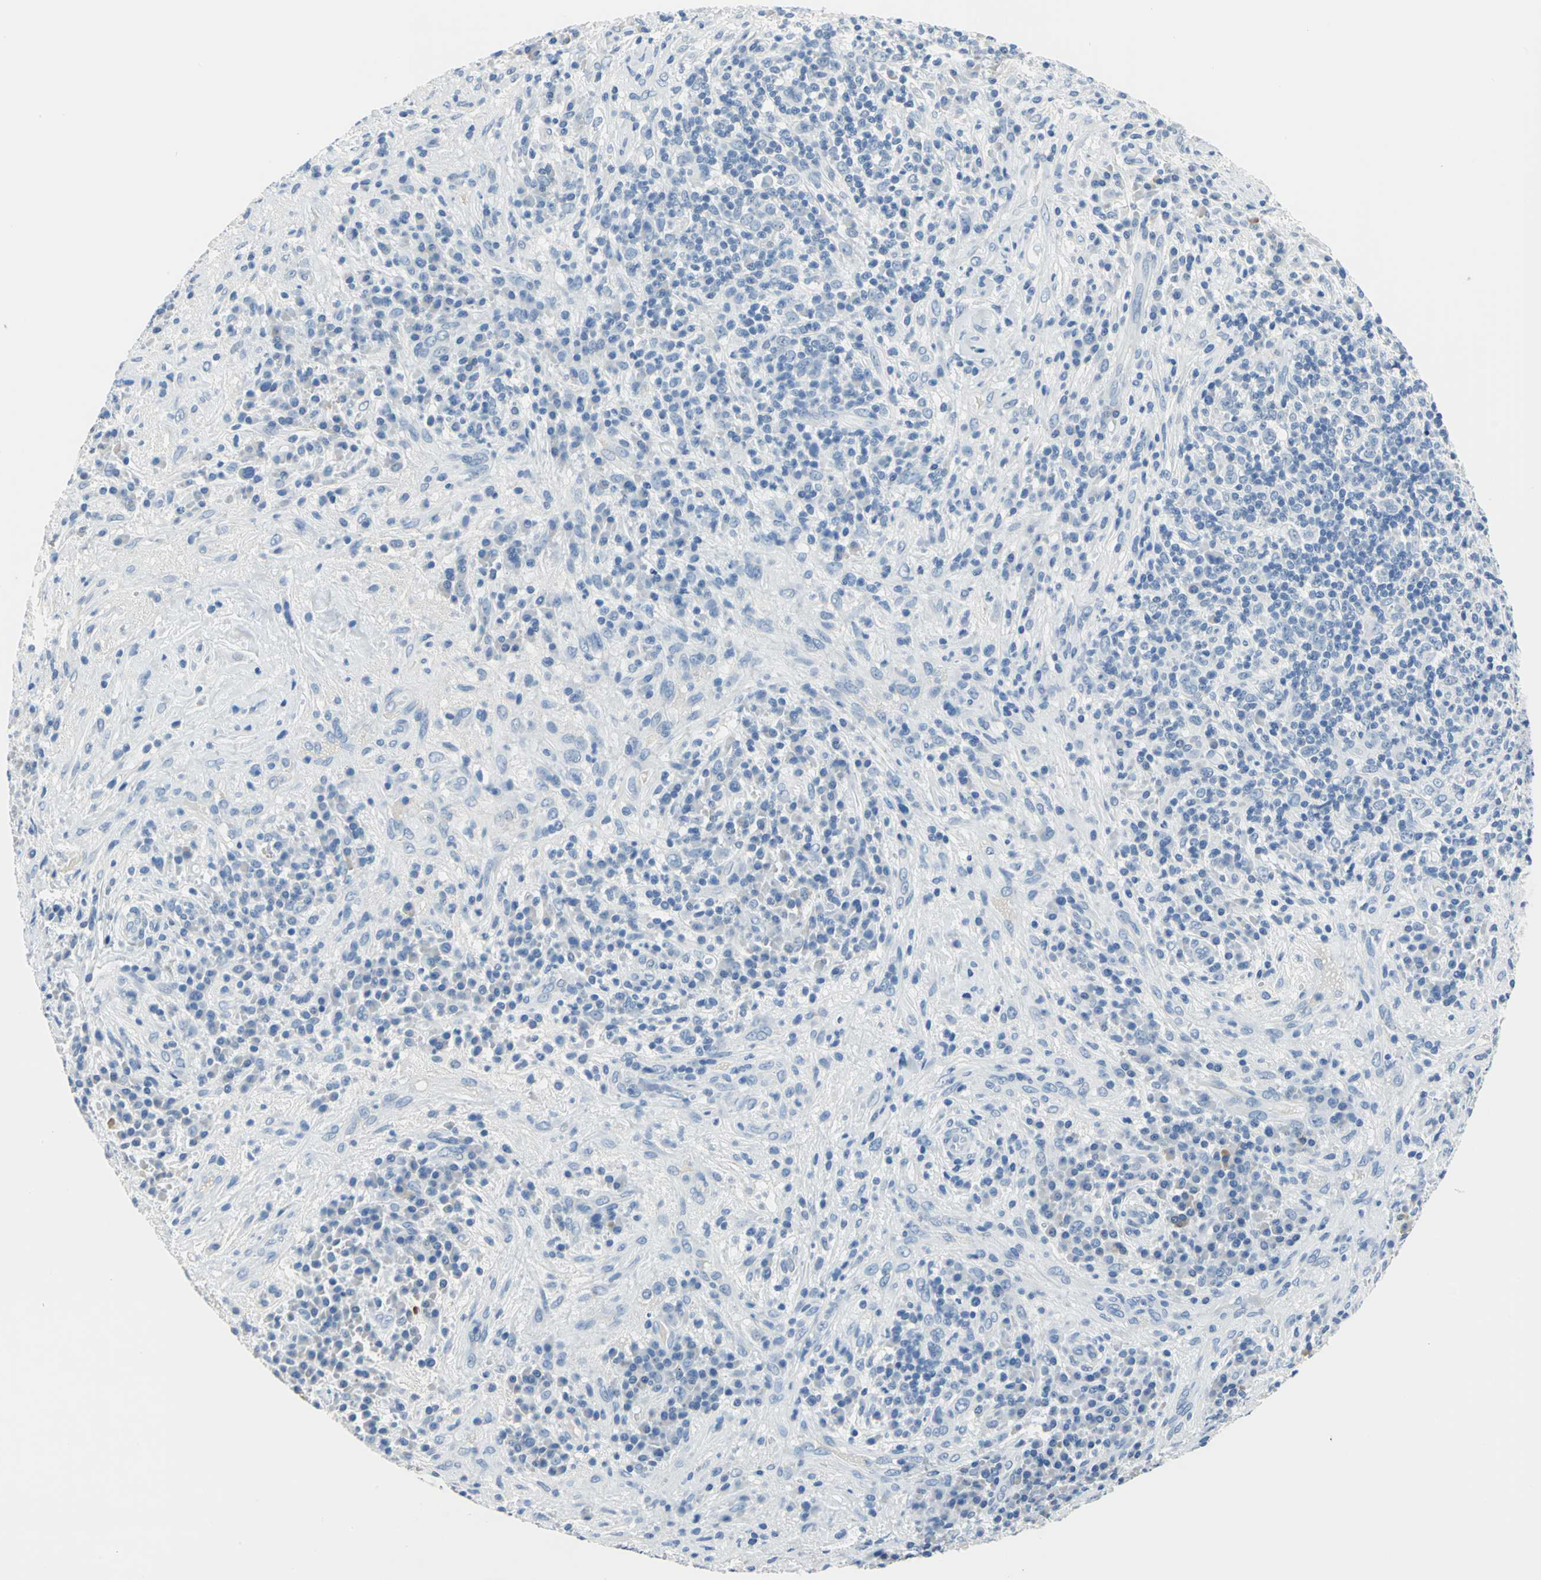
{"staining": {"intensity": "negative", "quantity": "none", "location": "none"}, "tissue": "lymphoma", "cell_type": "Tumor cells", "image_type": "cancer", "snomed": [{"axis": "morphology", "description": "Hodgkin's disease, NOS"}, {"axis": "topography", "description": "Lymph node"}], "caption": "IHC photomicrograph of neoplastic tissue: human lymphoma stained with DAB (3,3'-diaminobenzidine) demonstrates no significant protein staining in tumor cells.", "gene": "PKLR", "patient": {"sex": "female", "age": 25}}